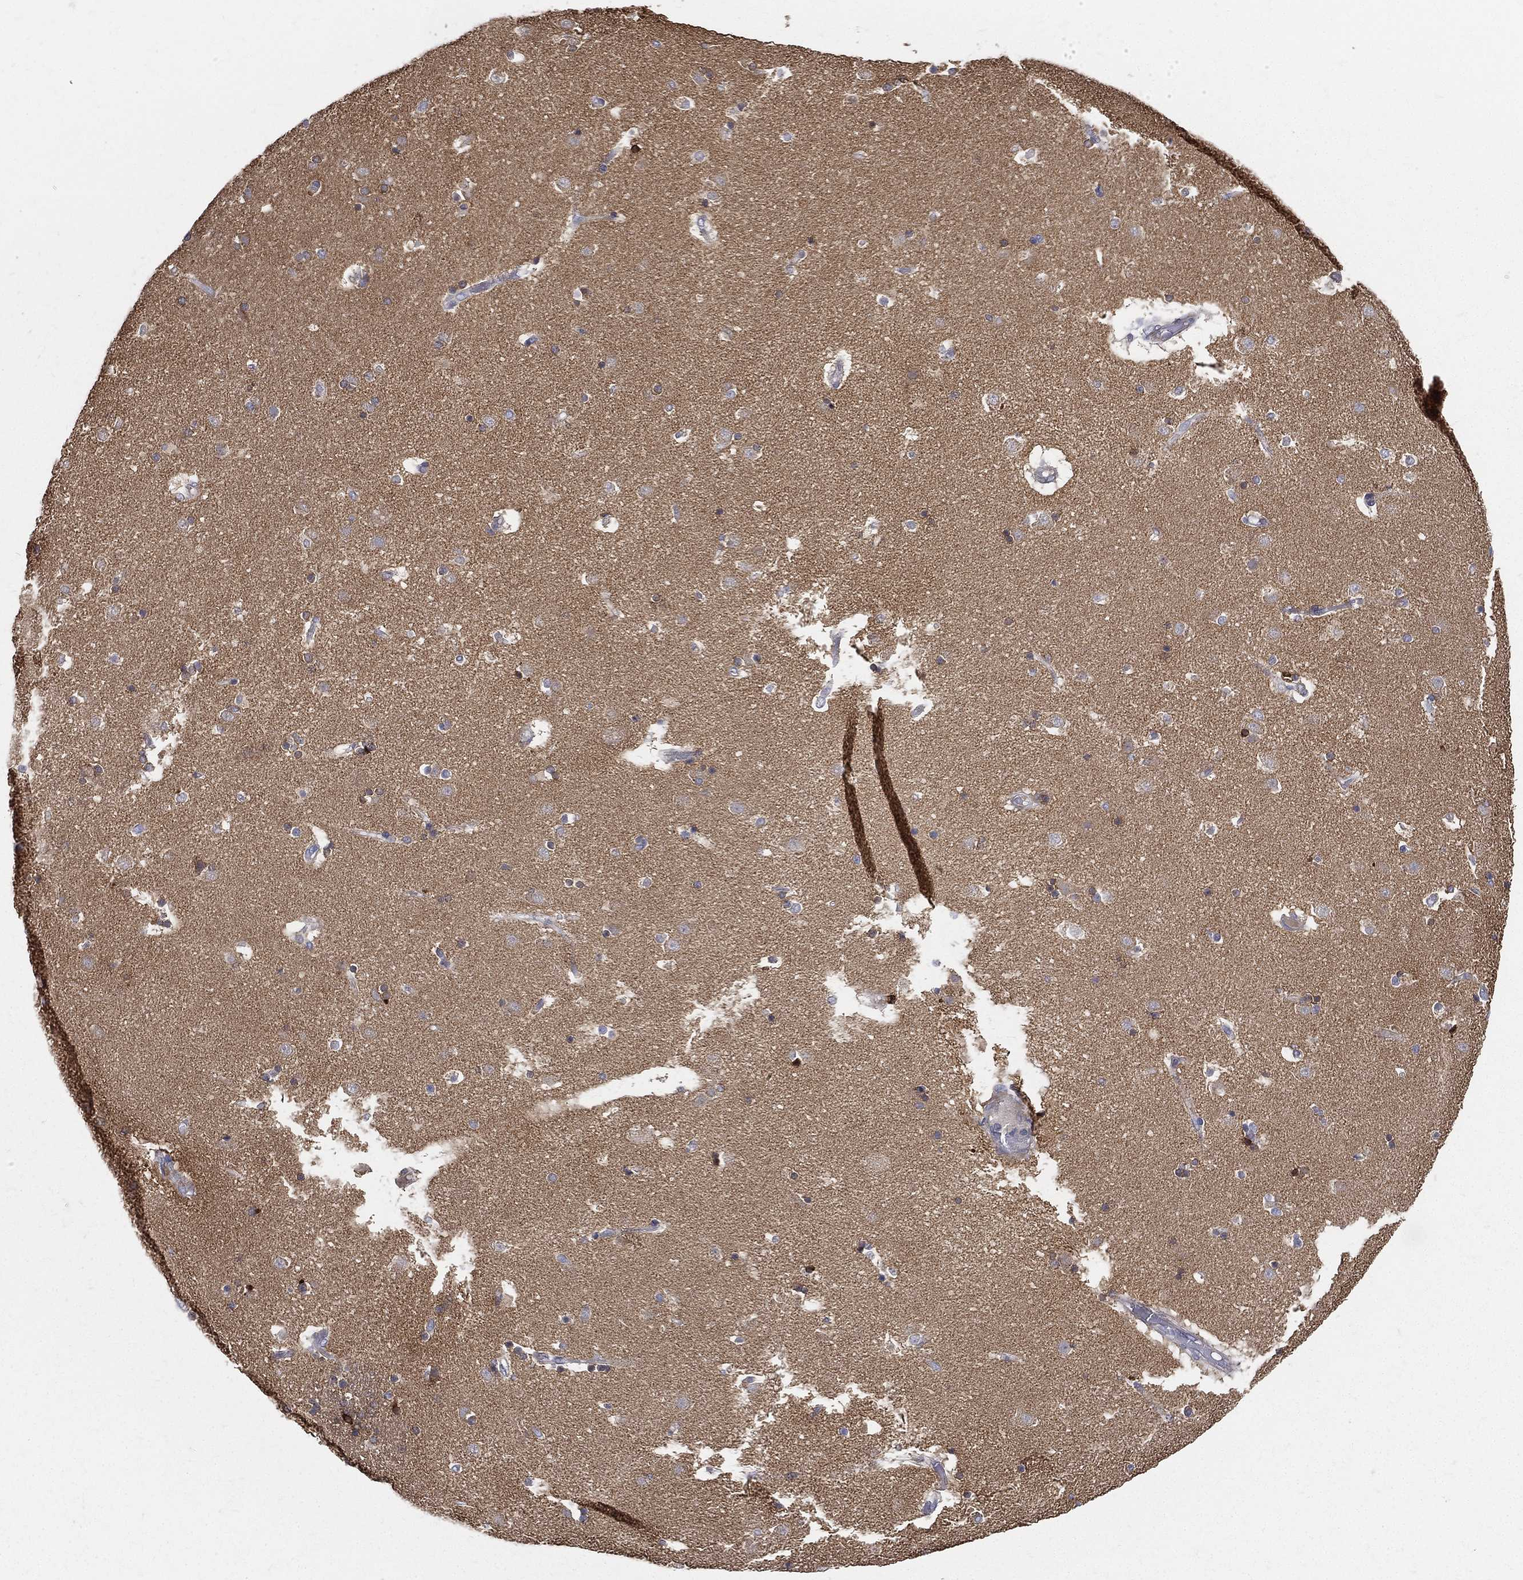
{"staining": {"intensity": "negative", "quantity": "none", "location": "none"}, "tissue": "caudate", "cell_type": "Glial cells", "image_type": "normal", "snomed": [{"axis": "morphology", "description": "Normal tissue, NOS"}, {"axis": "topography", "description": "Lateral ventricle wall"}], "caption": "IHC of unremarkable human caudate exhibits no staining in glial cells.", "gene": "PWWP3A", "patient": {"sex": "male", "age": 51}}